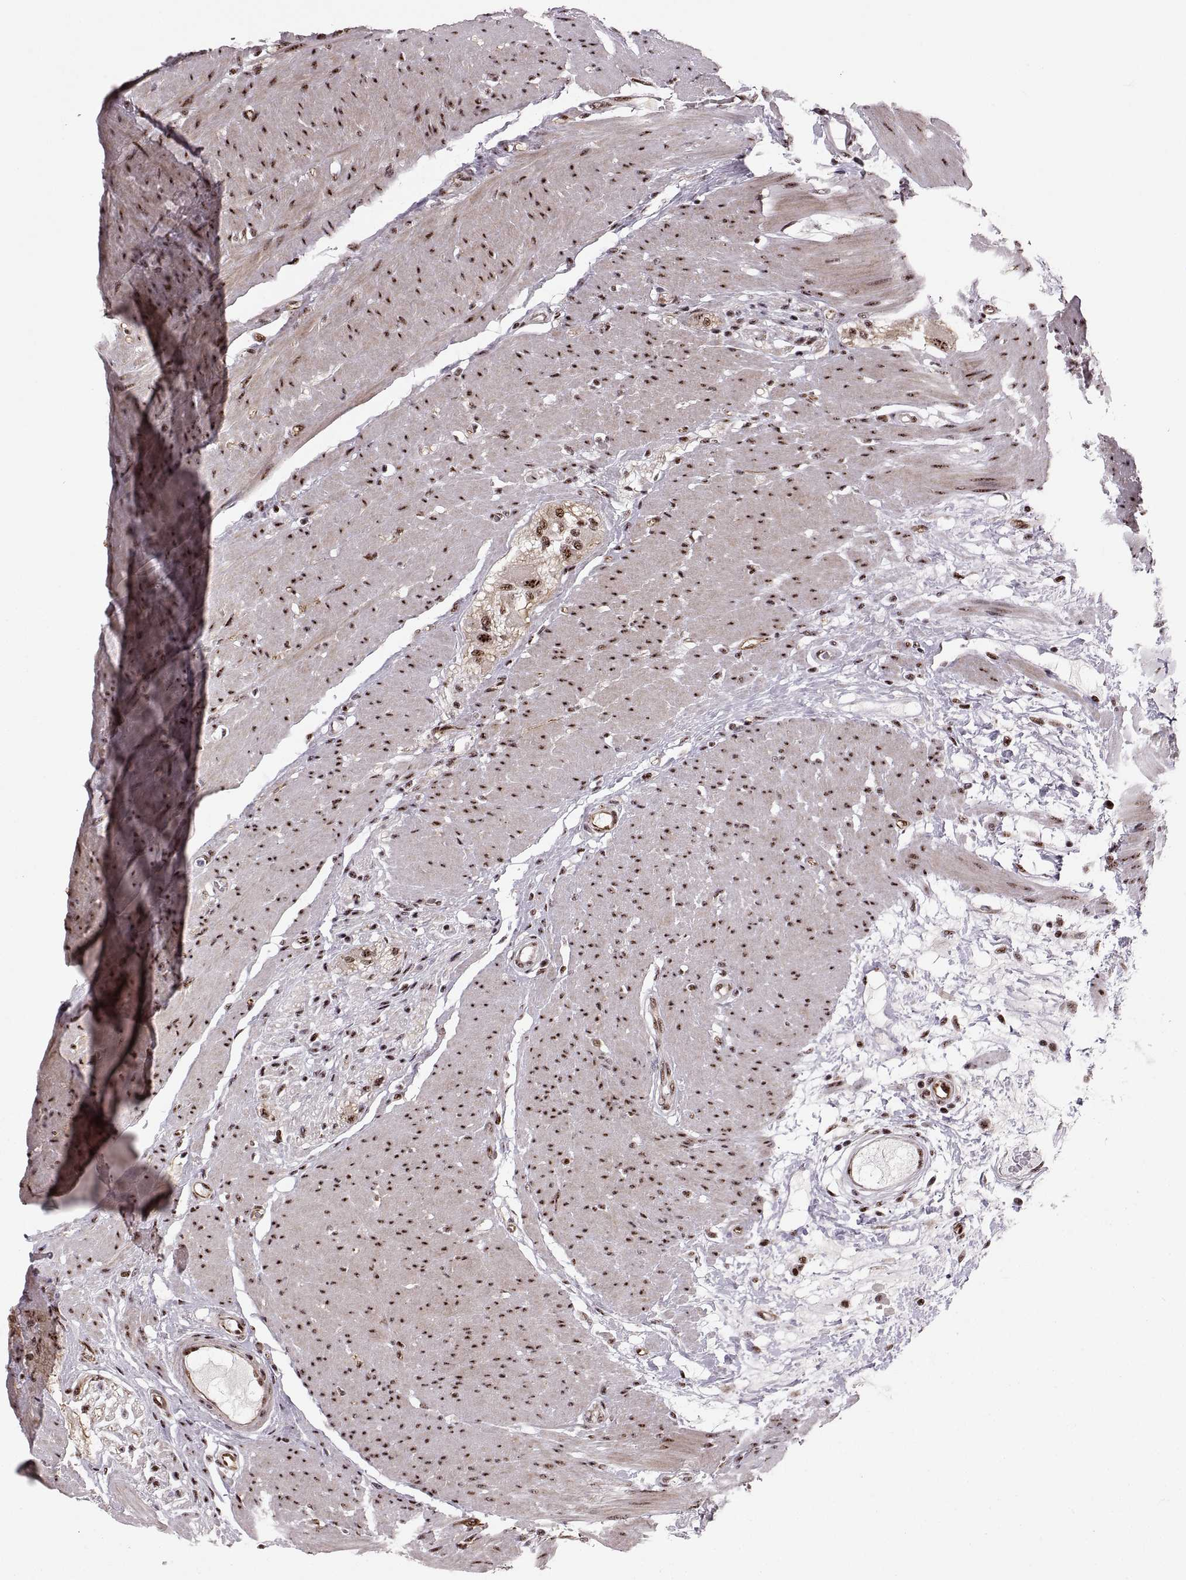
{"staining": {"intensity": "strong", "quantity": ">75%", "location": "nuclear"}, "tissue": "colon", "cell_type": "Endothelial cells", "image_type": "normal", "snomed": [{"axis": "morphology", "description": "Normal tissue, NOS"}, {"axis": "topography", "description": "Colon"}], "caption": "Strong nuclear expression for a protein is identified in approximately >75% of endothelial cells of benign colon using IHC.", "gene": "ZCCHC17", "patient": {"sex": "female", "age": 65}}